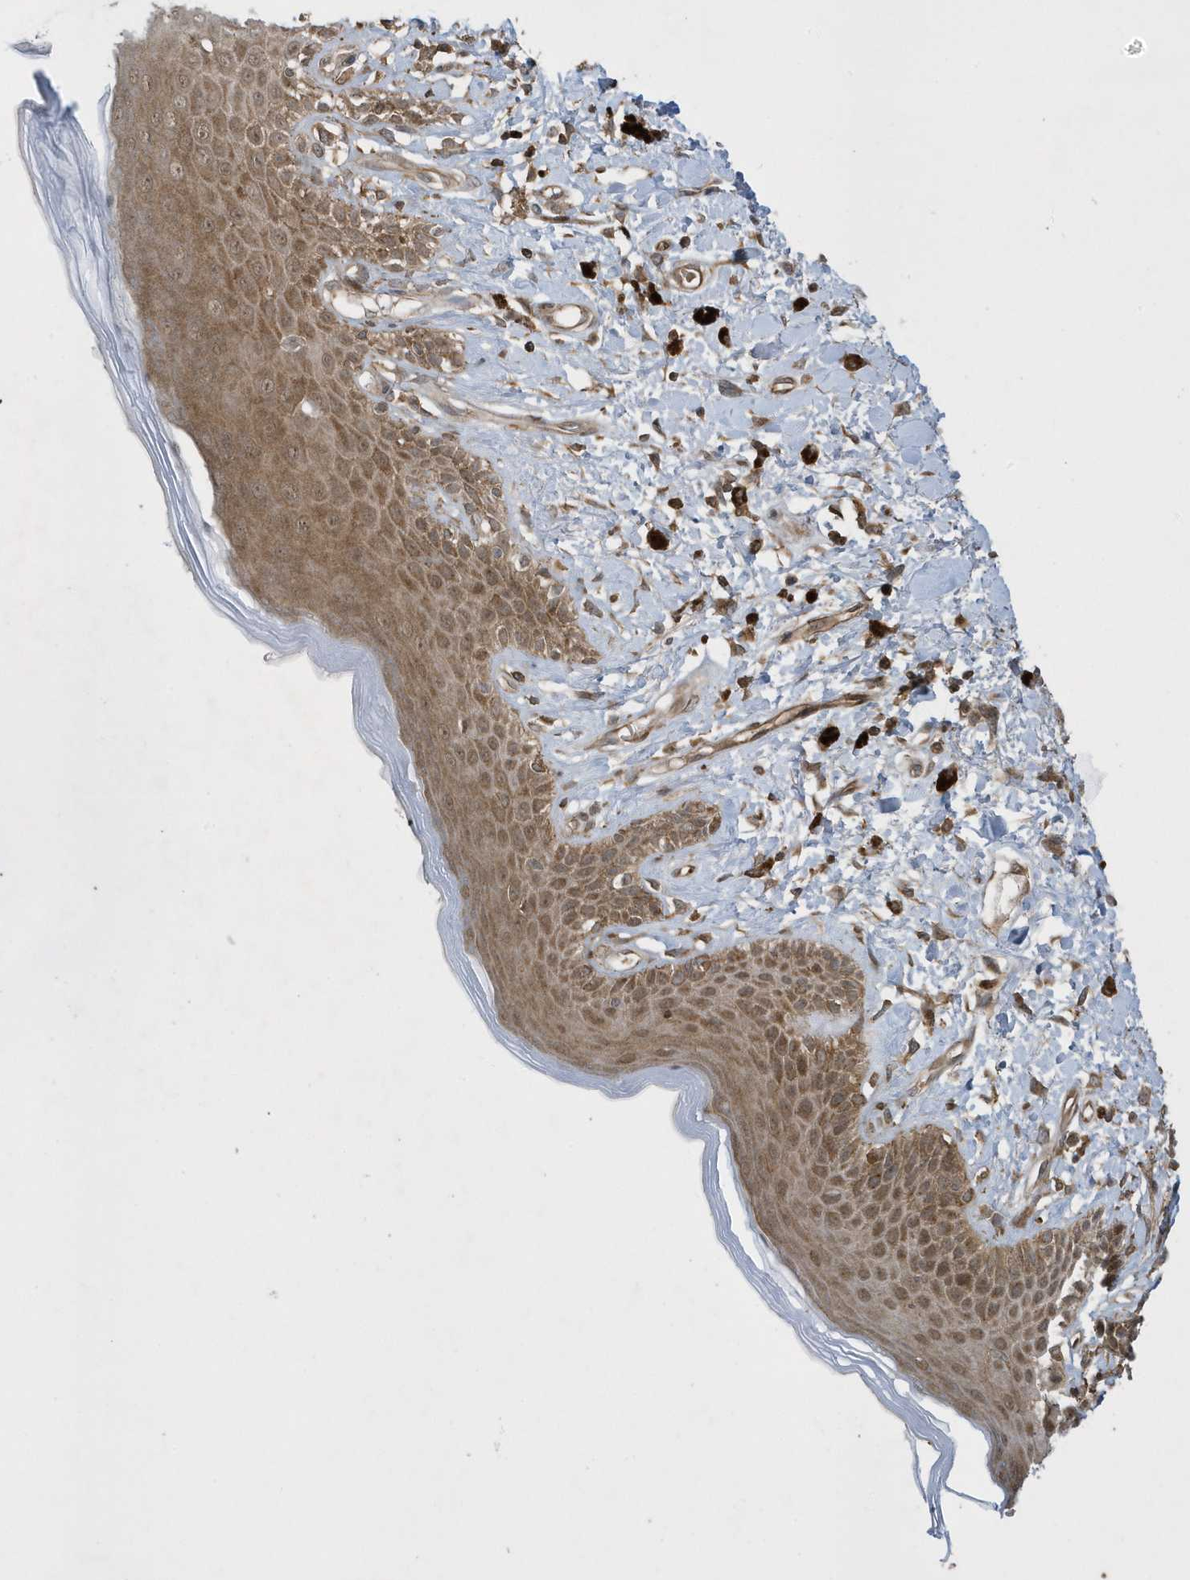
{"staining": {"intensity": "moderate", "quantity": ">75%", "location": "cytoplasmic/membranous"}, "tissue": "skin", "cell_type": "Epidermal cells", "image_type": "normal", "snomed": [{"axis": "morphology", "description": "Normal tissue, NOS"}, {"axis": "topography", "description": "Anal"}], "caption": "Immunohistochemistry (IHC) of benign human skin shows medium levels of moderate cytoplasmic/membranous expression in approximately >75% of epidermal cells.", "gene": "STAMBP", "patient": {"sex": "female", "age": 78}}